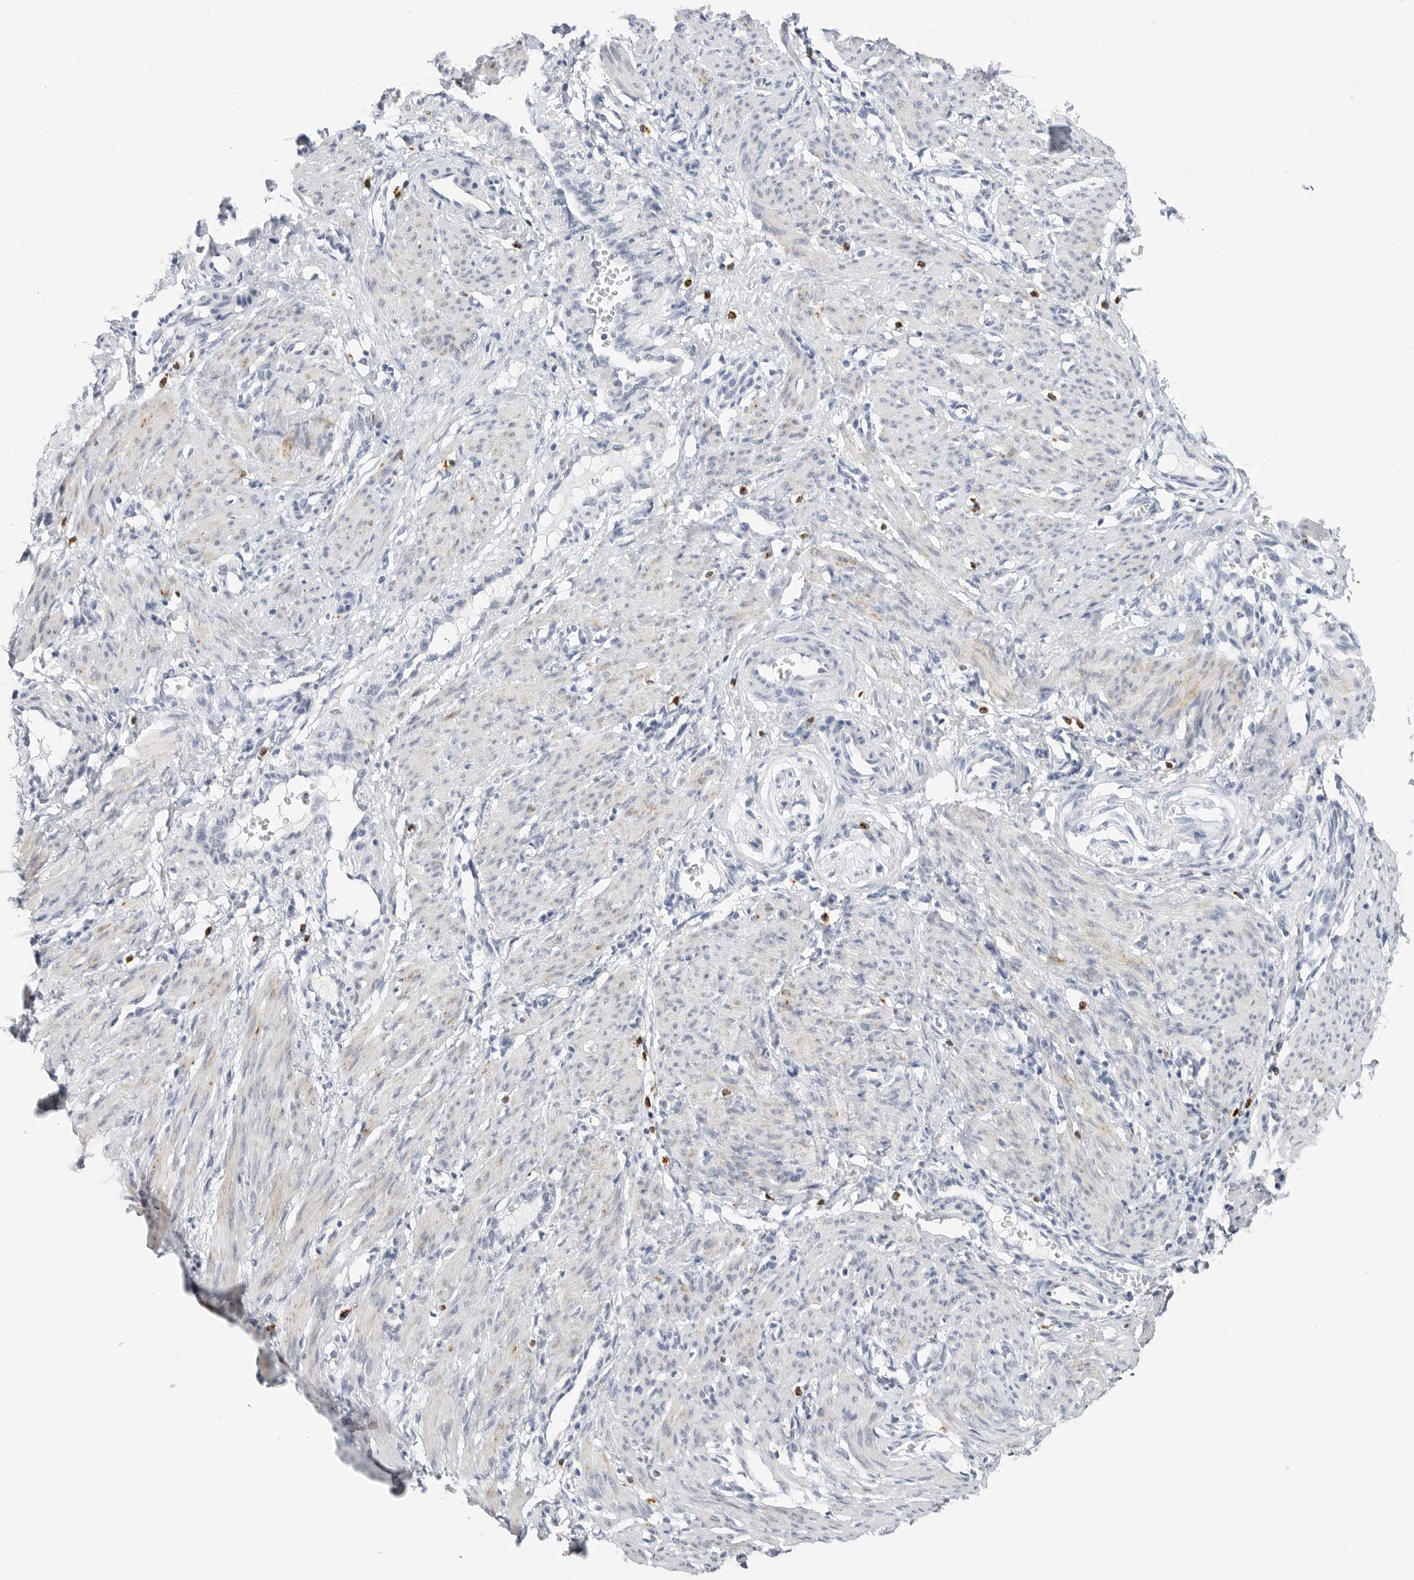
{"staining": {"intensity": "negative", "quantity": "none", "location": "none"}, "tissue": "smooth muscle", "cell_type": "Smooth muscle cells", "image_type": "normal", "snomed": [{"axis": "morphology", "description": "Normal tissue, NOS"}, {"axis": "topography", "description": "Endometrium"}], "caption": "Immunohistochemistry histopathology image of benign human smooth muscle stained for a protein (brown), which demonstrates no expression in smooth muscle cells. (Immunohistochemistry (ihc), brightfield microscopy, high magnification).", "gene": "HSPB7", "patient": {"sex": "female", "age": 33}}